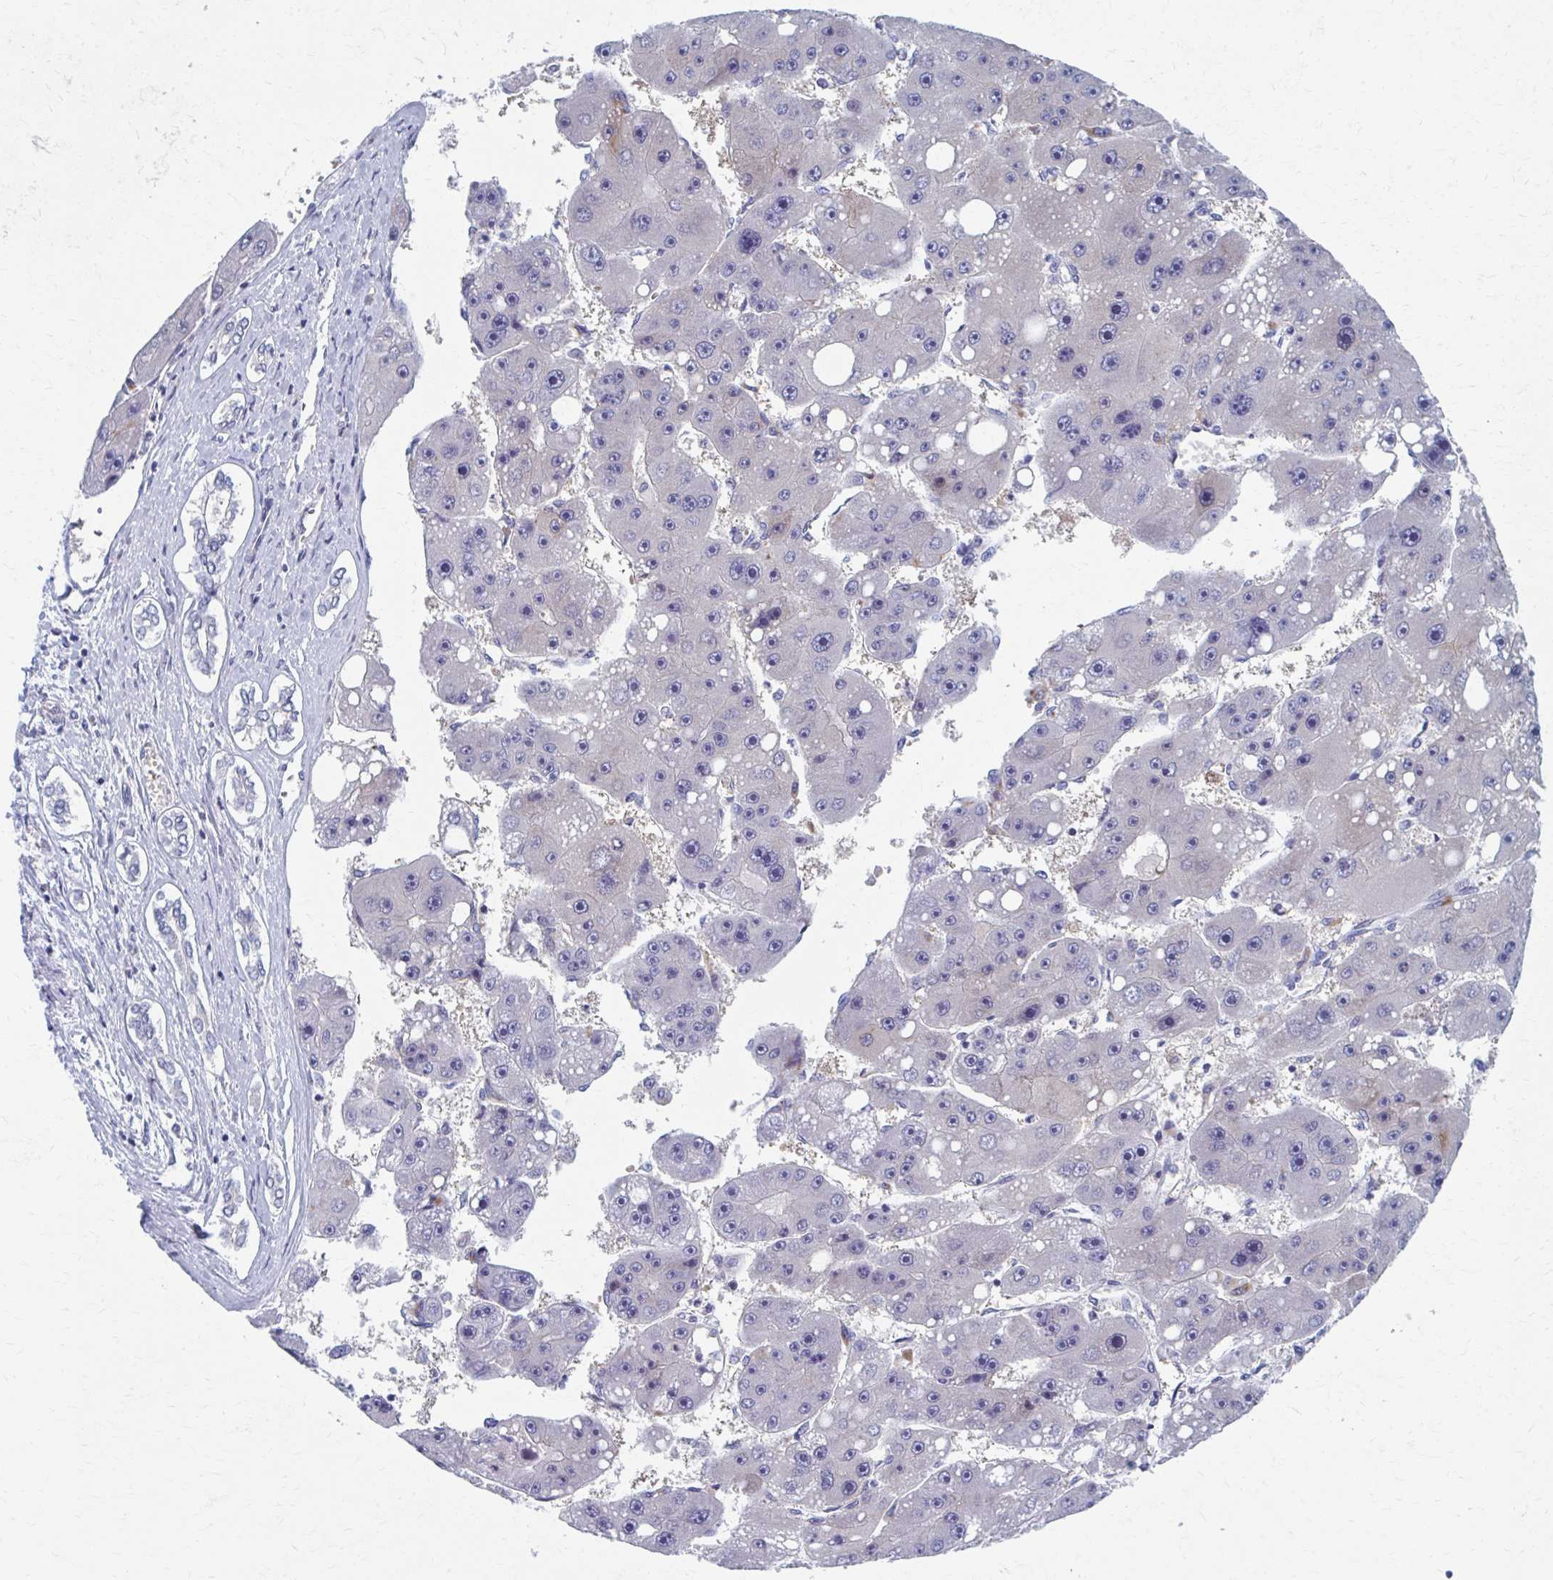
{"staining": {"intensity": "negative", "quantity": "none", "location": "none"}, "tissue": "liver cancer", "cell_type": "Tumor cells", "image_type": "cancer", "snomed": [{"axis": "morphology", "description": "Carcinoma, Hepatocellular, NOS"}, {"axis": "topography", "description": "Liver"}], "caption": "This is an immunohistochemistry micrograph of hepatocellular carcinoma (liver). There is no positivity in tumor cells.", "gene": "ABHD16B", "patient": {"sex": "female", "age": 61}}